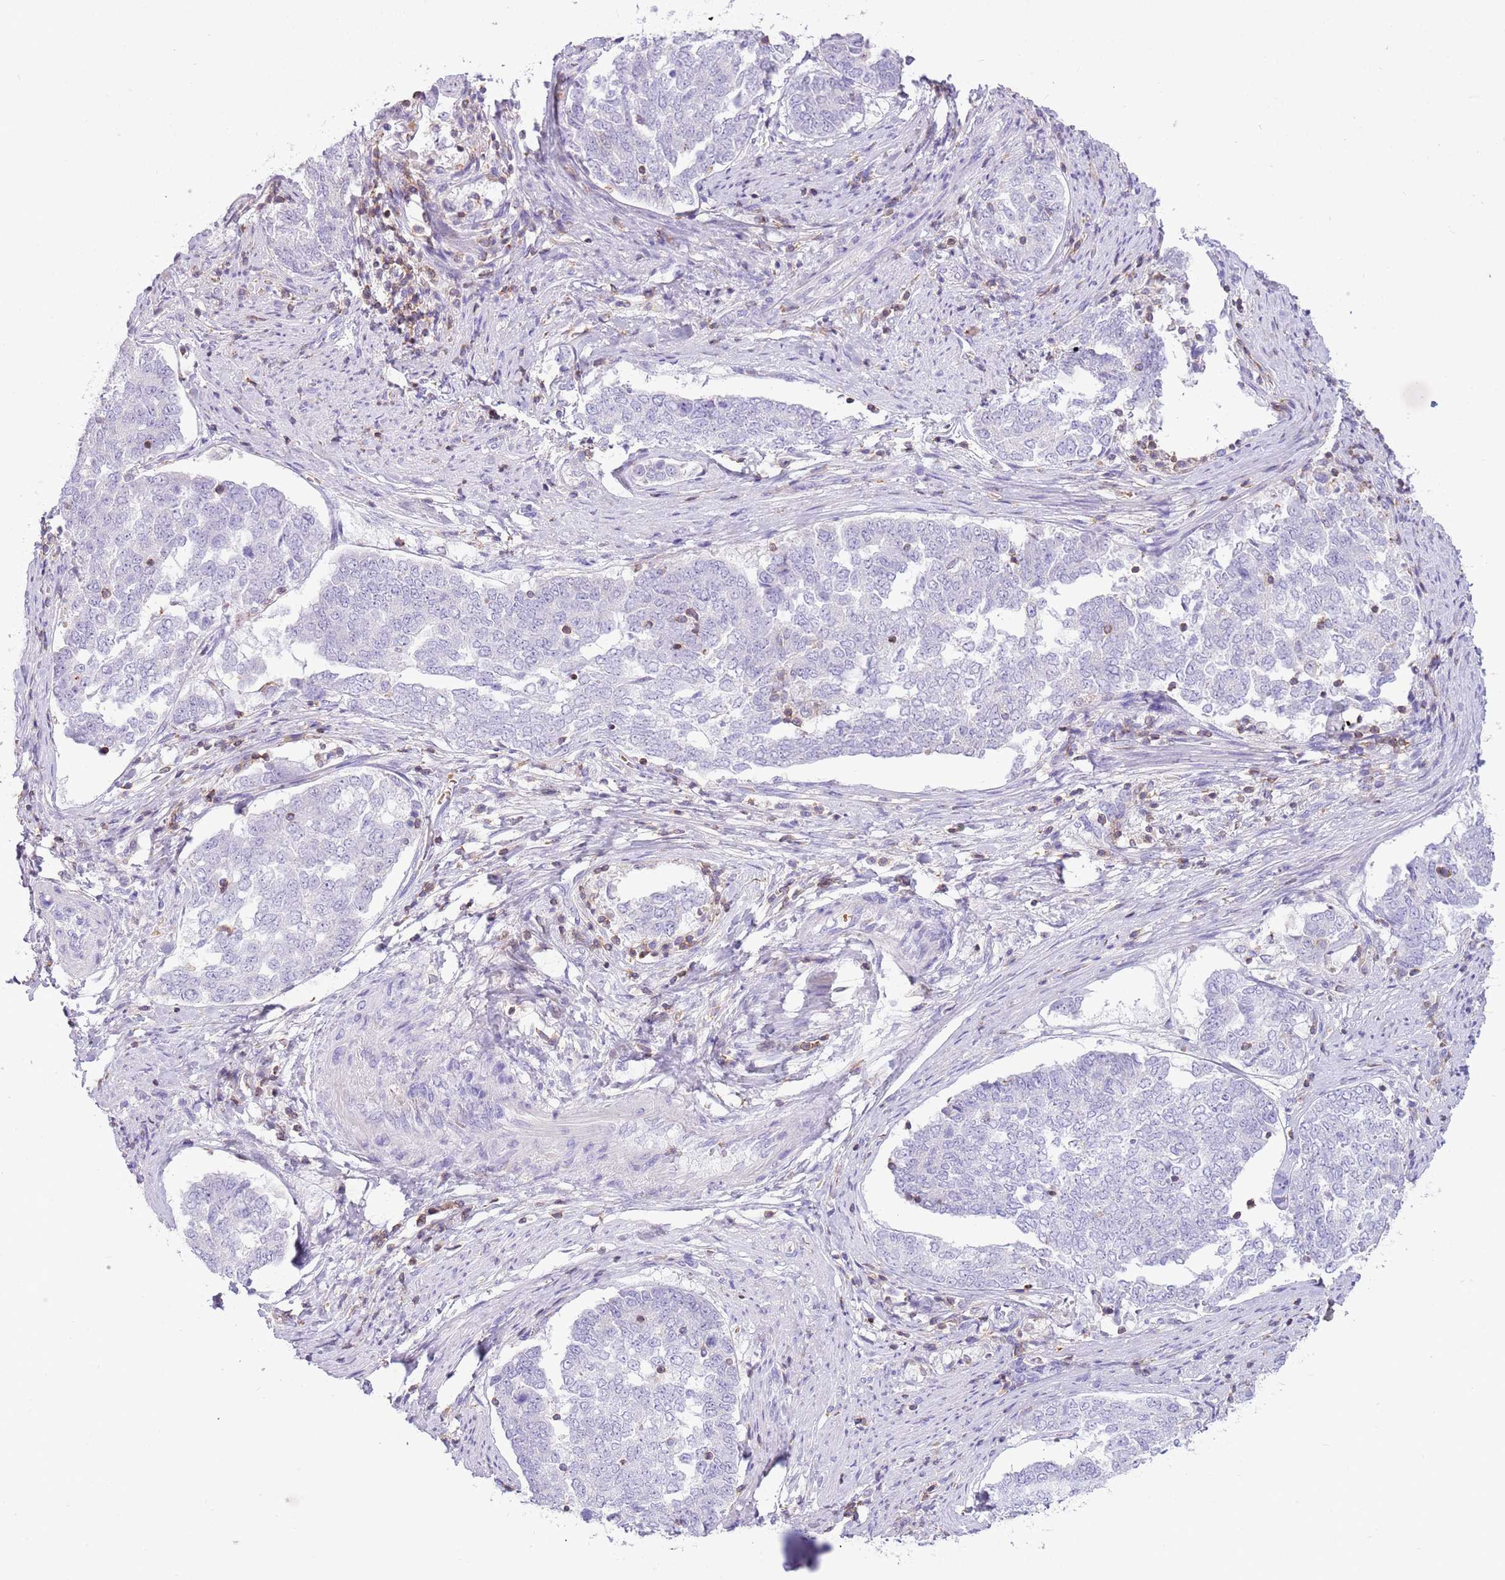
{"staining": {"intensity": "negative", "quantity": "none", "location": "none"}, "tissue": "endometrial cancer", "cell_type": "Tumor cells", "image_type": "cancer", "snomed": [{"axis": "morphology", "description": "Adenocarcinoma, NOS"}, {"axis": "topography", "description": "Endometrium"}], "caption": "An immunohistochemistry (IHC) image of endometrial cancer (adenocarcinoma) is shown. There is no staining in tumor cells of endometrial cancer (adenocarcinoma).", "gene": "OR4Q3", "patient": {"sex": "female", "age": 80}}